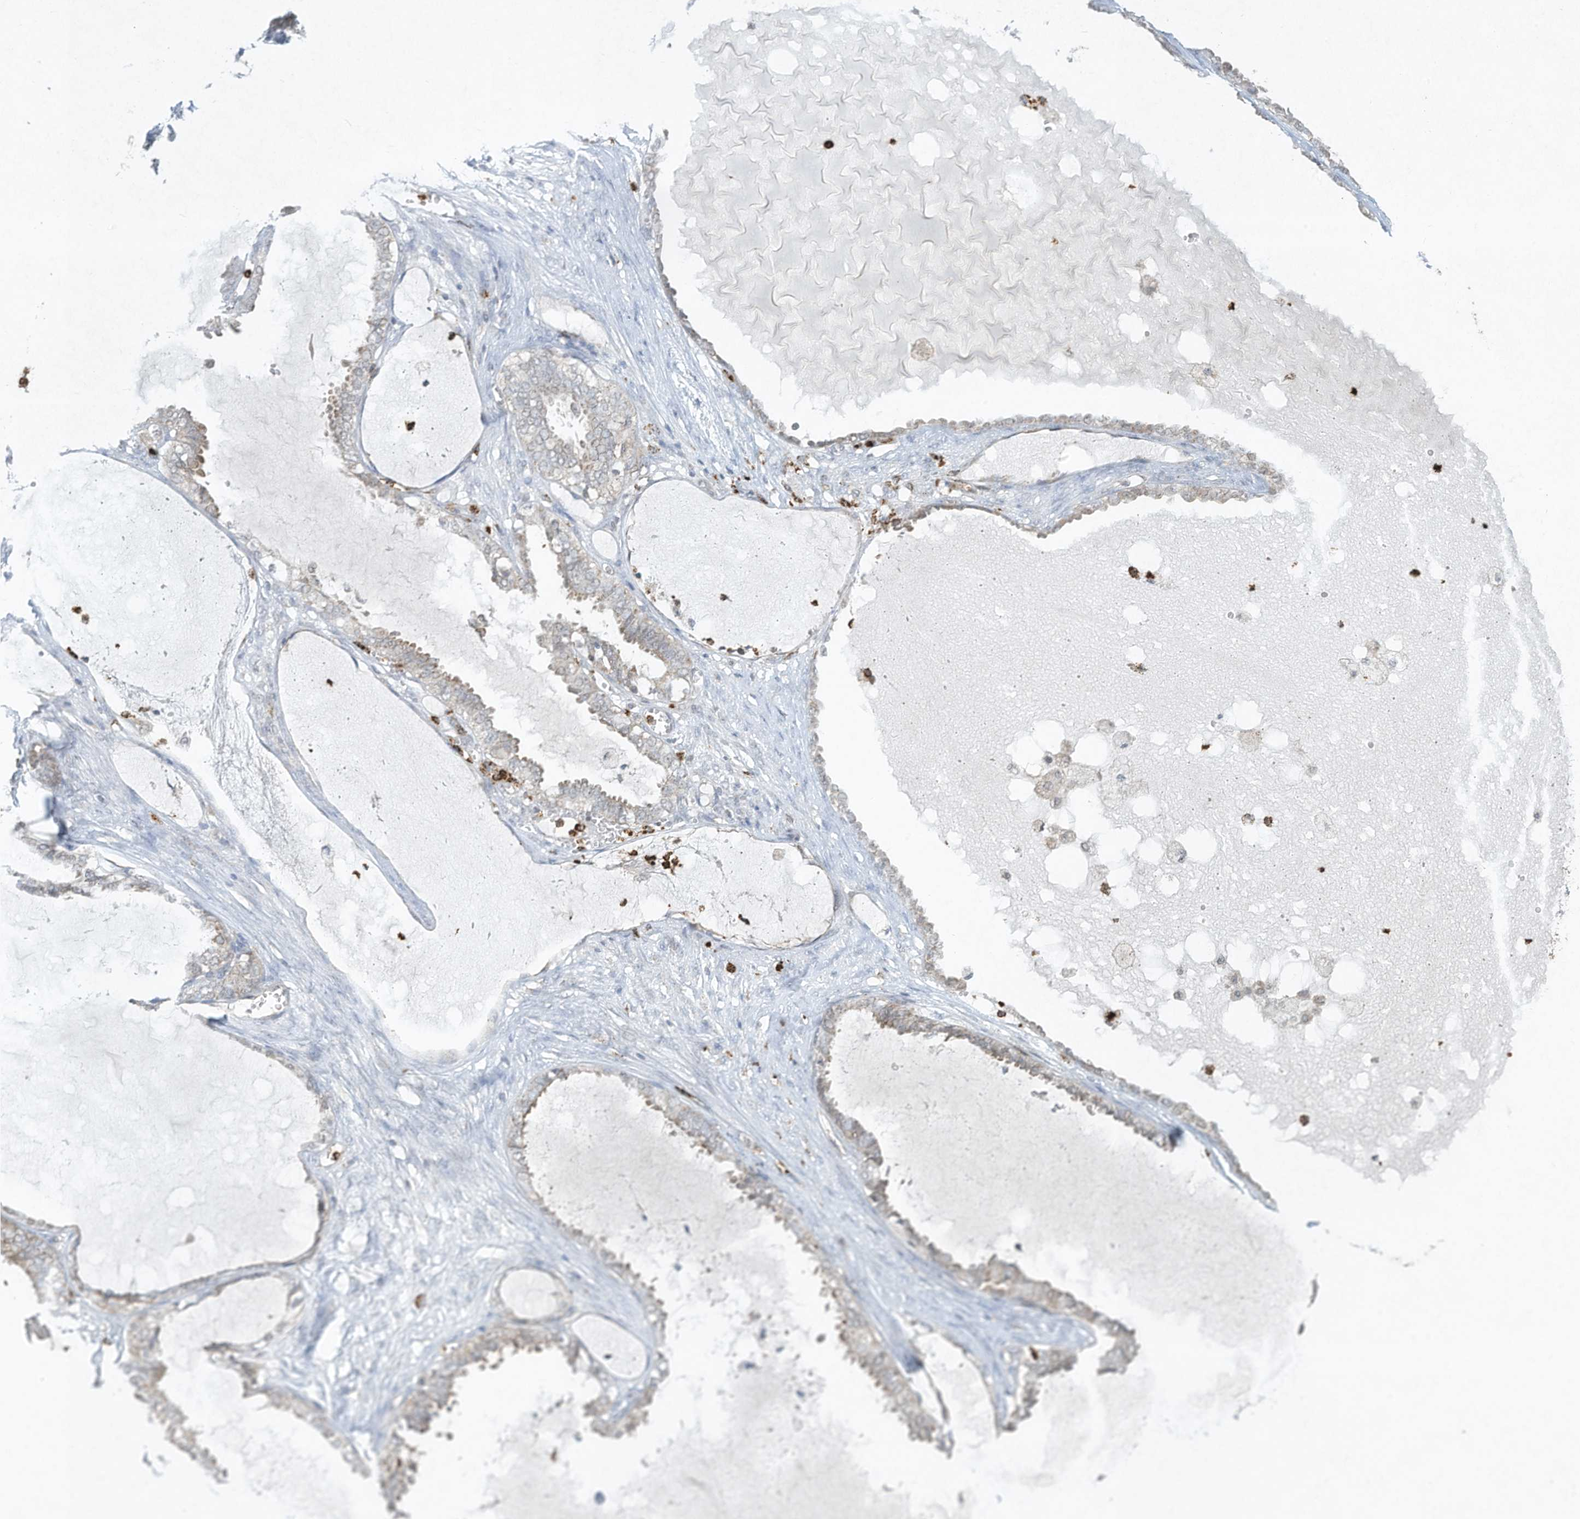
{"staining": {"intensity": "negative", "quantity": "none", "location": "none"}, "tissue": "ovarian cancer", "cell_type": "Tumor cells", "image_type": "cancer", "snomed": [{"axis": "morphology", "description": "Carcinoma, NOS"}, {"axis": "morphology", "description": "Carcinoma, endometroid"}, {"axis": "topography", "description": "Ovary"}], "caption": "Immunohistochemical staining of human ovarian cancer exhibits no significant positivity in tumor cells. Nuclei are stained in blue.", "gene": "CHRNA4", "patient": {"sex": "female", "age": 50}}